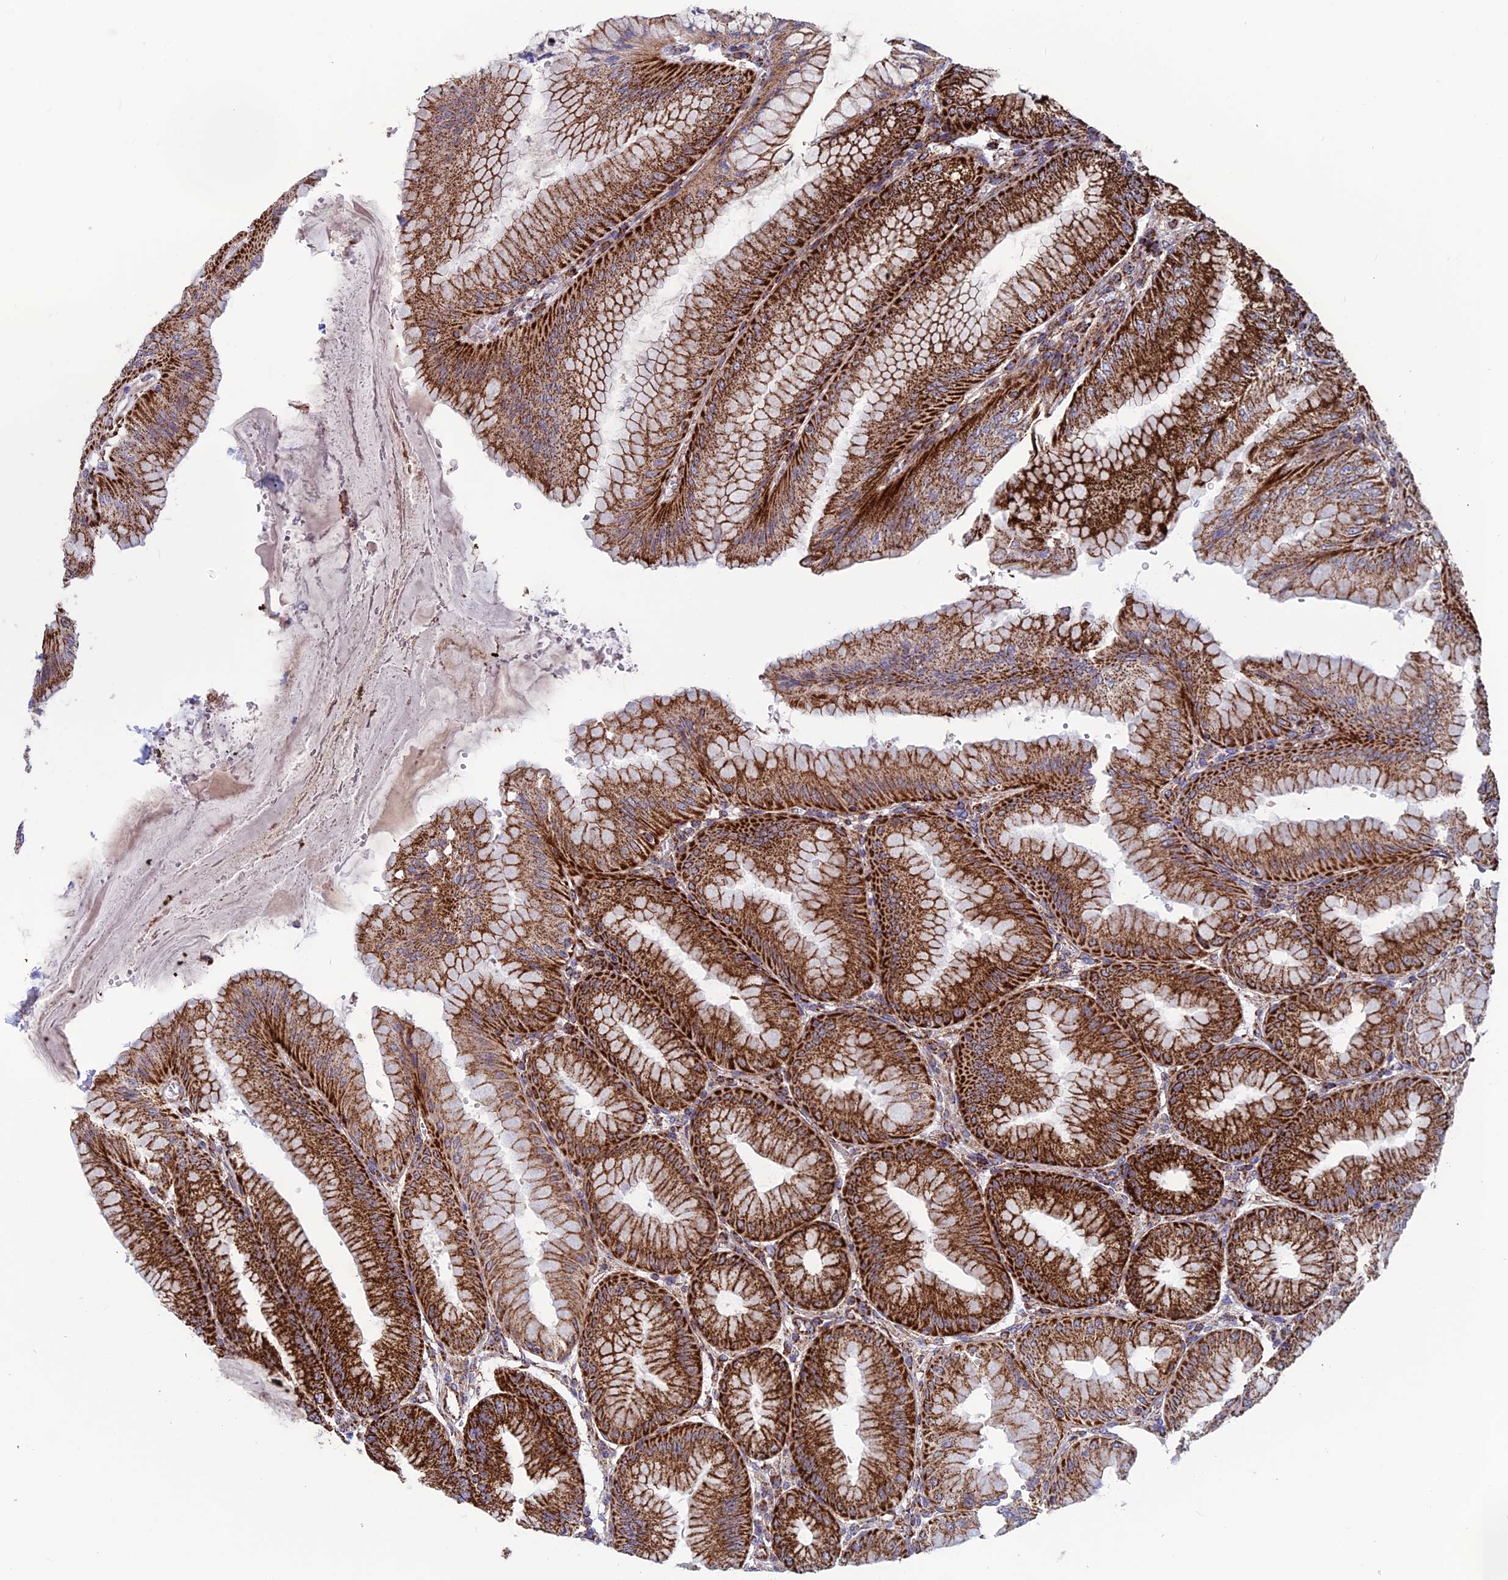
{"staining": {"intensity": "strong", "quantity": ">75%", "location": "cytoplasmic/membranous"}, "tissue": "stomach", "cell_type": "Glandular cells", "image_type": "normal", "snomed": [{"axis": "morphology", "description": "Normal tissue, NOS"}, {"axis": "topography", "description": "Stomach, lower"}], "caption": "DAB immunohistochemical staining of normal human stomach demonstrates strong cytoplasmic/membranous protein positivity in about >75% of glandular cells. The protein of interest is shown in brown color, while the nuclei are stained blue.", "gene": "MRPS18B", "patient": {"sex": "male", "age": 71}}